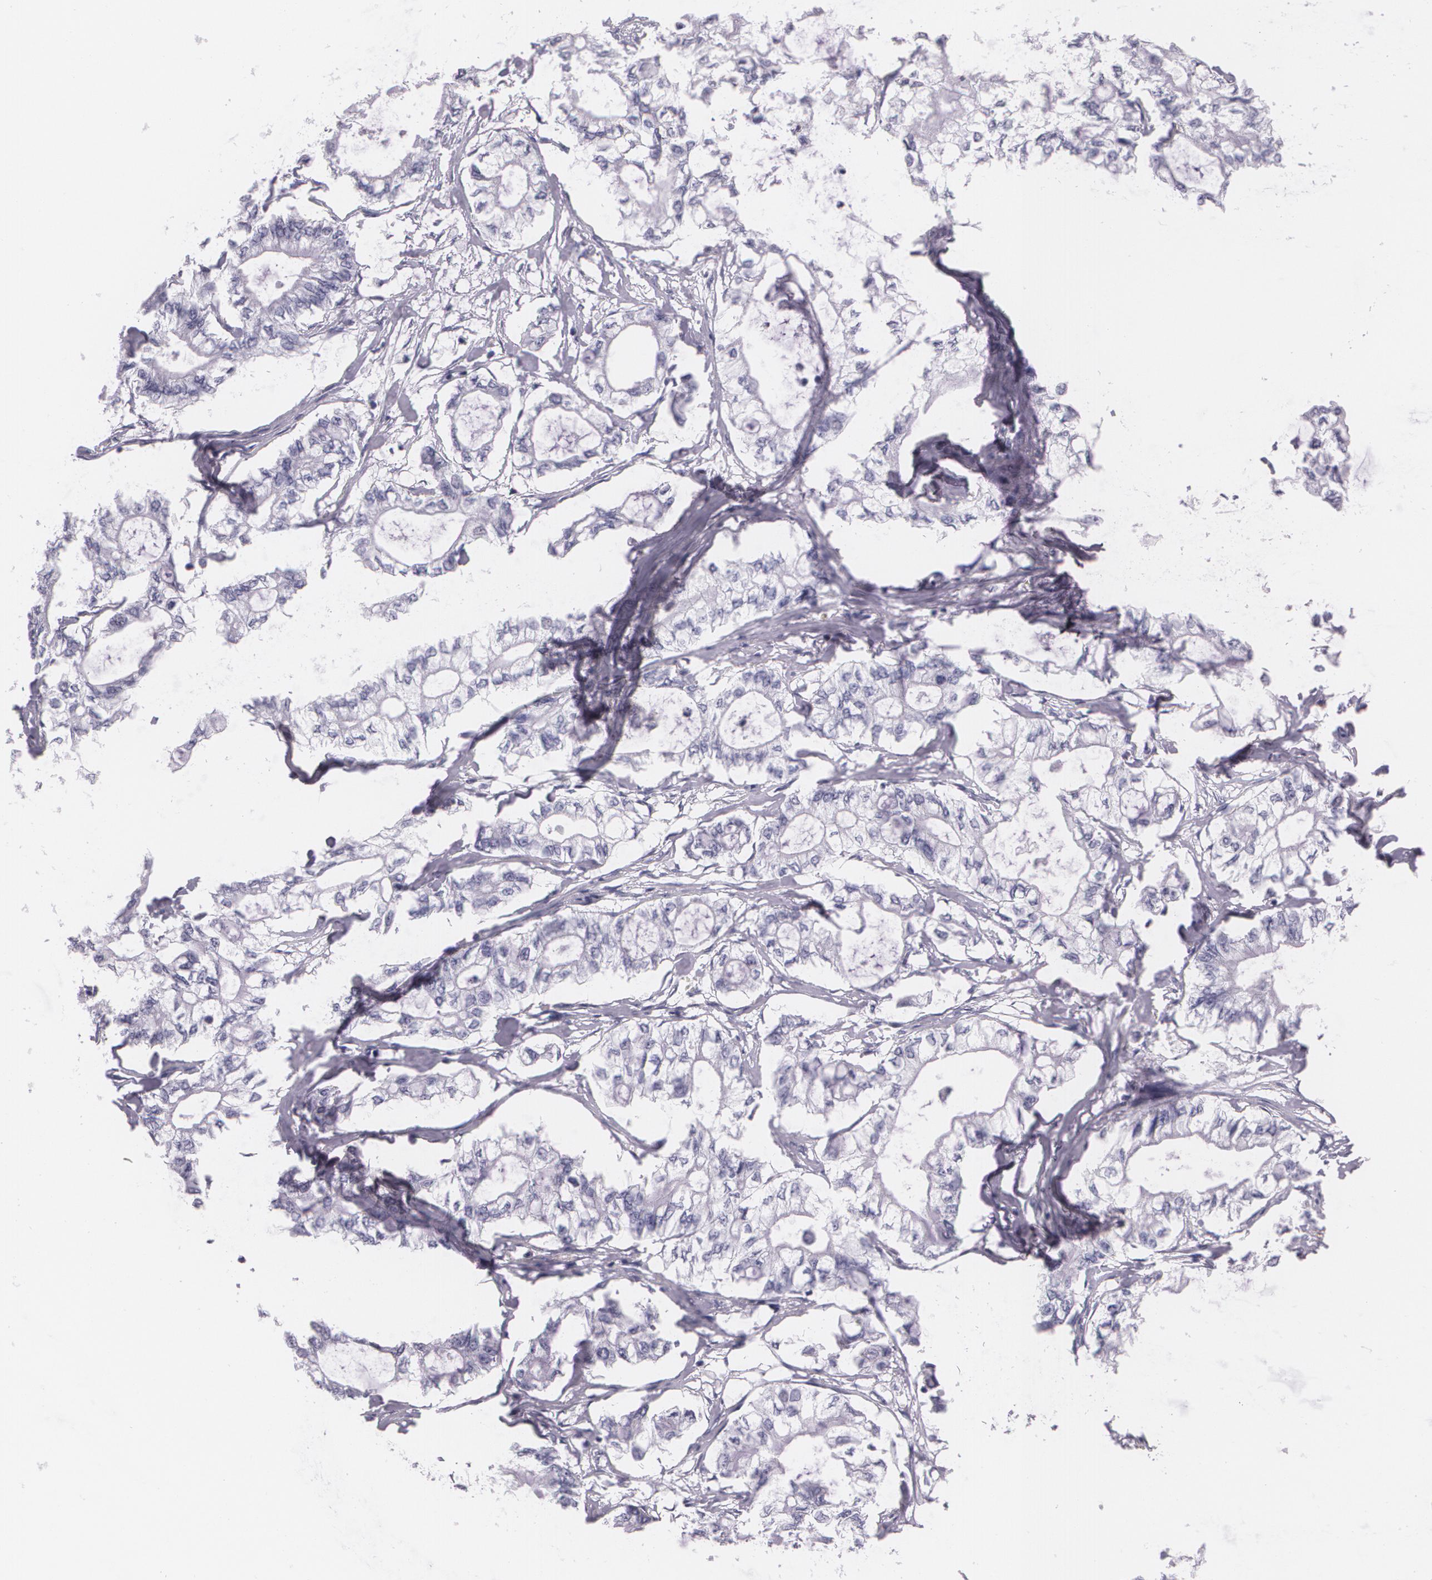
{"staining": {"intensity": "negative", "quantity": "none", "location": "none"}, "tissue": "pancreatic cancer", "cell_type": "Tumor cells", "image_type": "cancer", "snomed": [{"axis": "morphology", "description": "Adenocarcinoma, NOS"}, {"axis": "topography", "description": "Pancreas"}], "caption": "Tumor cells show no significant protein staining in pancreatic cancer (adenocarcinoma). (IHC, brightfield microscopy, high magnification).", "gene": "DLG4", "patient": {"sex": "male", "age": 79}}